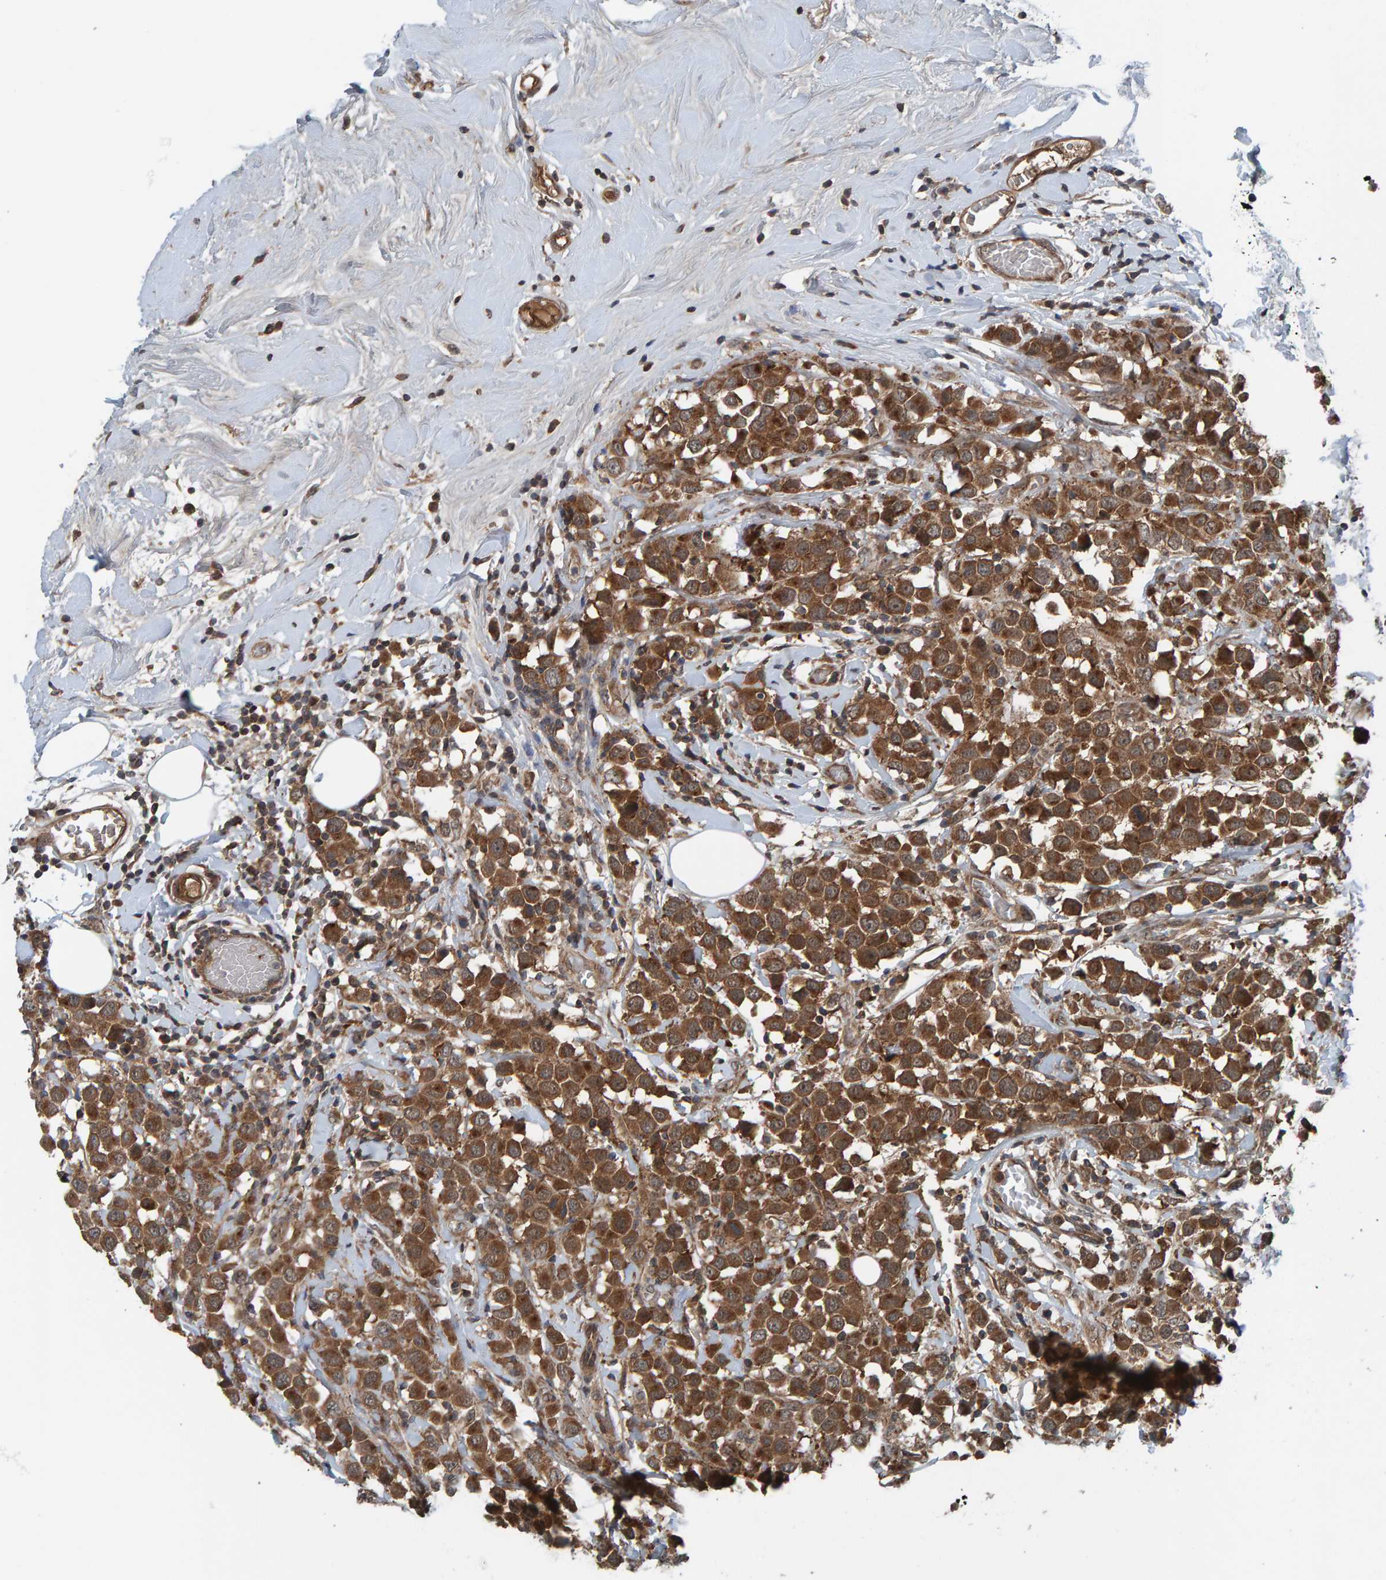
{"staining": {"intensity": "moderate", "quantity": ">75%", "location": "cytoplasmic/membranous"}, "tissue": "breast cancer", "cell_type": "Tumor cells", "image_type": "cancer", "snomed": [{"axis": "morphology", "description": "Duct carcinoma"}, {"axis": "topography", "description": "Breast"}], "caption": "An image of human breast cancer (infiltrating ductal carcinoma) stained for a protein demonstrates moderate cytoplasmic/membranous brown staining in tumor cells.", "gene": "CUEDC1", "patient": {"sex": "female", "age": 61}}